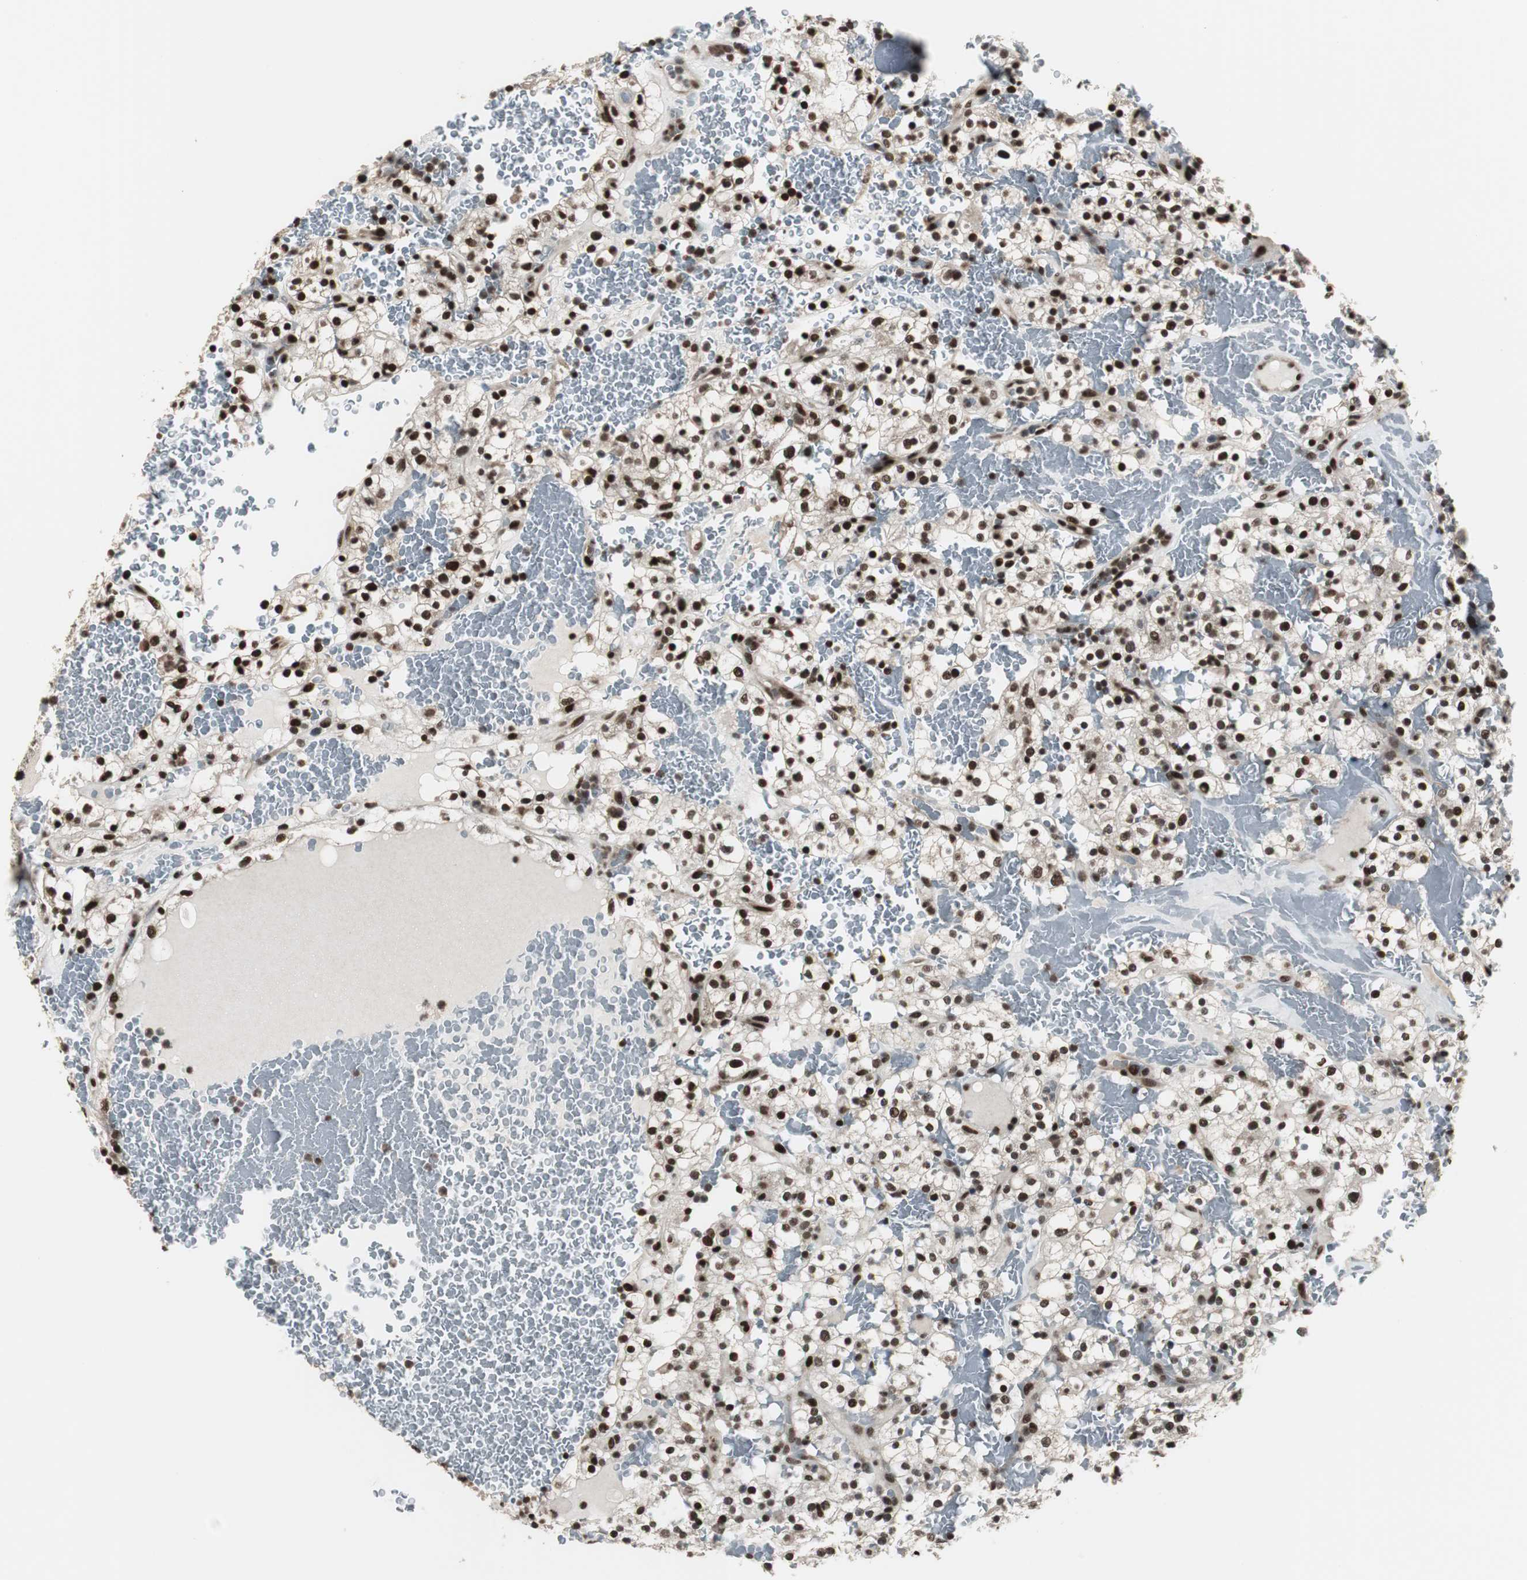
{"staining": {"intensity": "strong", "quantity": ">75%", "location": "nuclear"}, "tissue": "renal cancer", "cell_type": "Tumor cells", "image_type": "cancer", "snomed": [{"axis": "morphology", "description": "Normal tissue, NOS"}, {"axis": "morphology", "description": "Adenocarcinoma, NOS"}, {"axis": "topography", "description": "Kidney"}], "caption": "Brown immunohistochemical staining in human adenocarcinoma (renal) reveals strong nuclear positivity in approximately >75% of tumor cells.", "gene": "CDK9", "patient": {"sex": "female", "age": 72}}